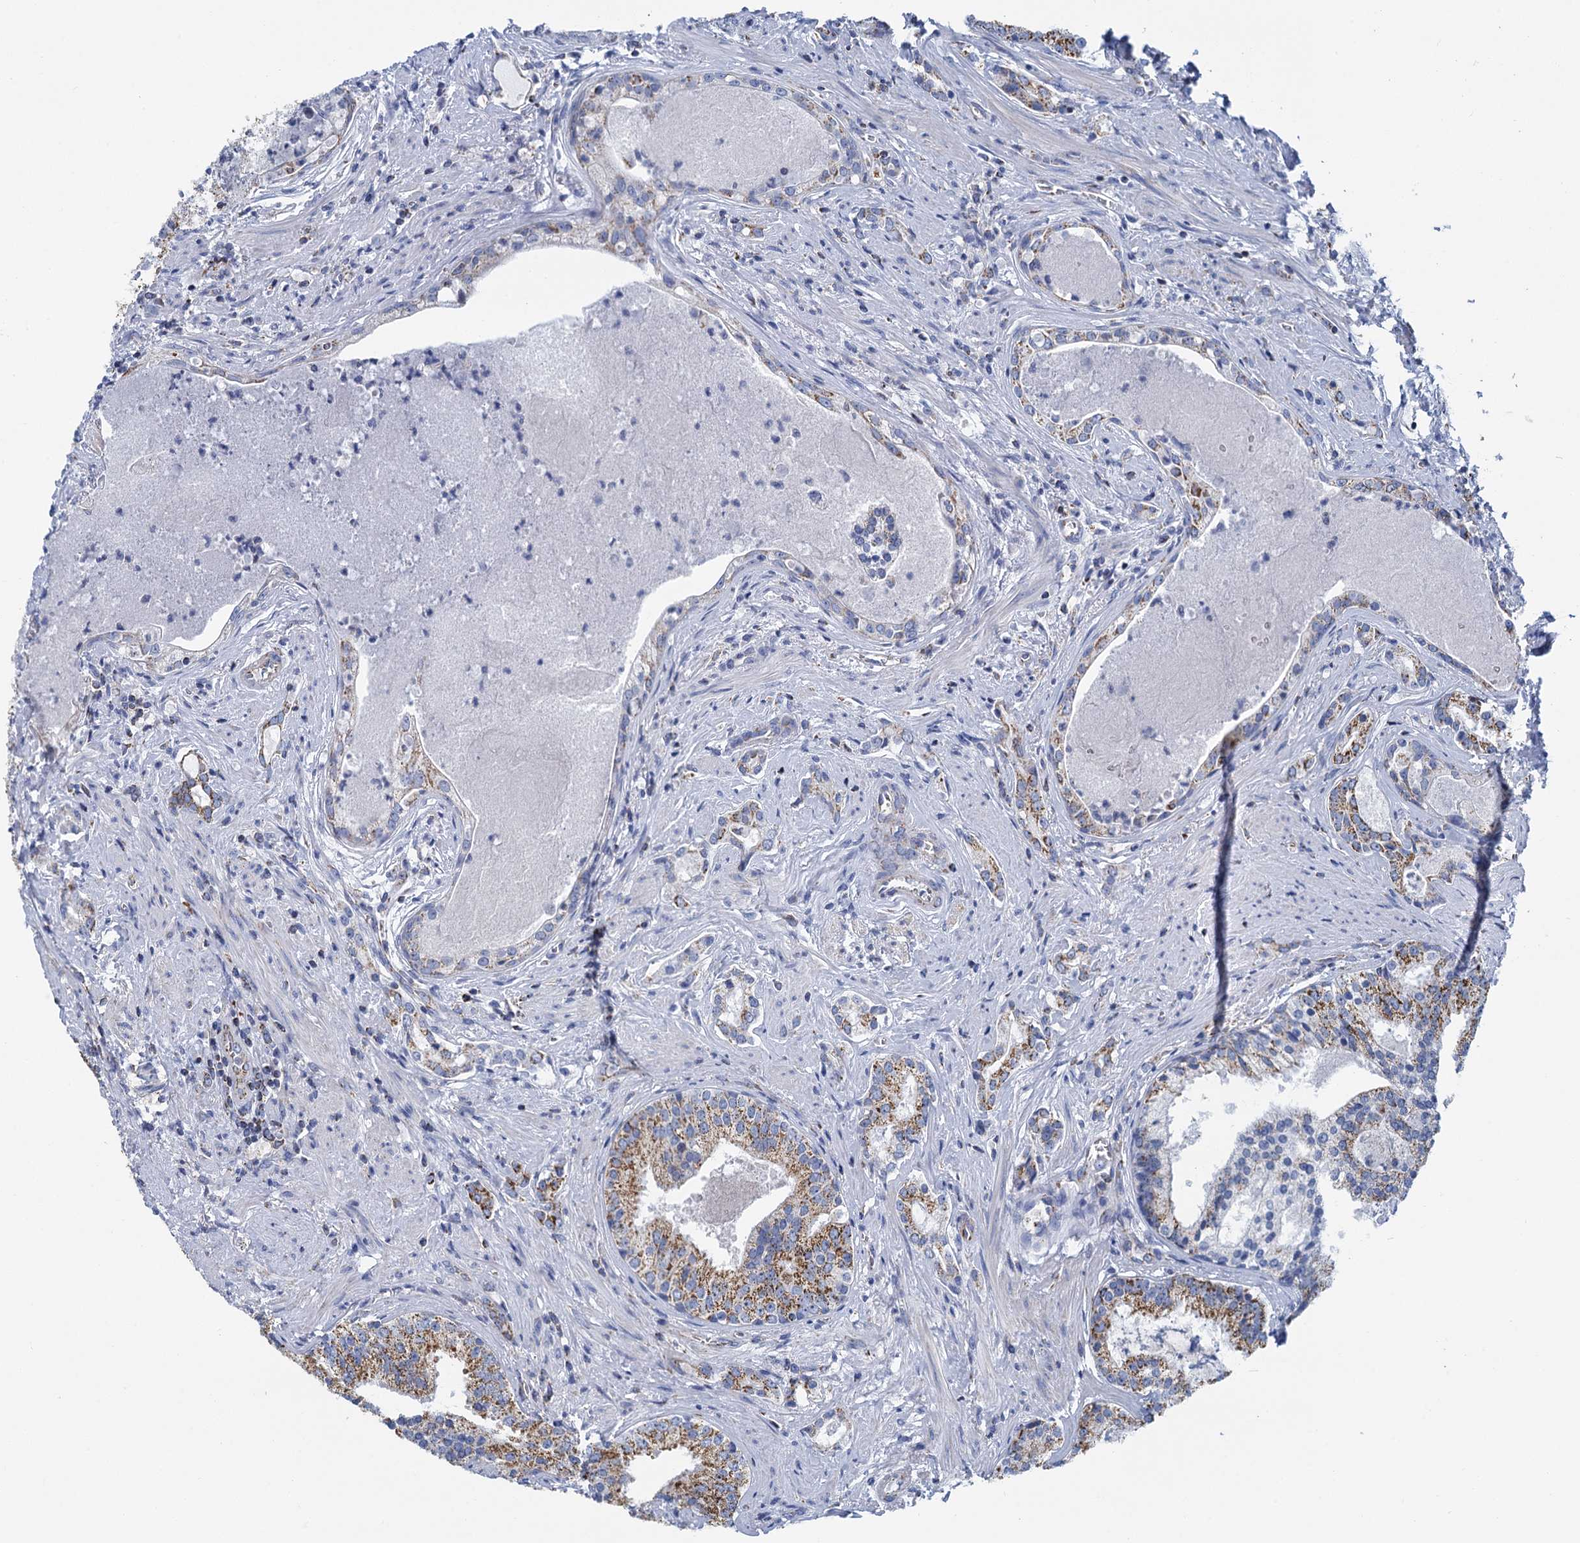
{"staining": {"intensity": "moderate", "quantity": "25%-75%", "location": "cytoplasmic/membranous"}, "tissue": "prostate cancer", "cell_type": "Tumor cells", "image_type": "cancer", "snomed": [{"axis": "morphology", "description": "Adenocarcinoma, High grade"}, {"axis": "topography", "description": "Prostate"}], "caption": "Moderate cytoplasmic/membranous staining is identified in approximately 25%-75% of tumor cells in prostate adenocarcinoma (high-grade). Immunohistochemistry stains the protein in brown and the nuclei are stained blue.", "gene": "CCP110", "patient": {"sex": "male", "age": 58}}